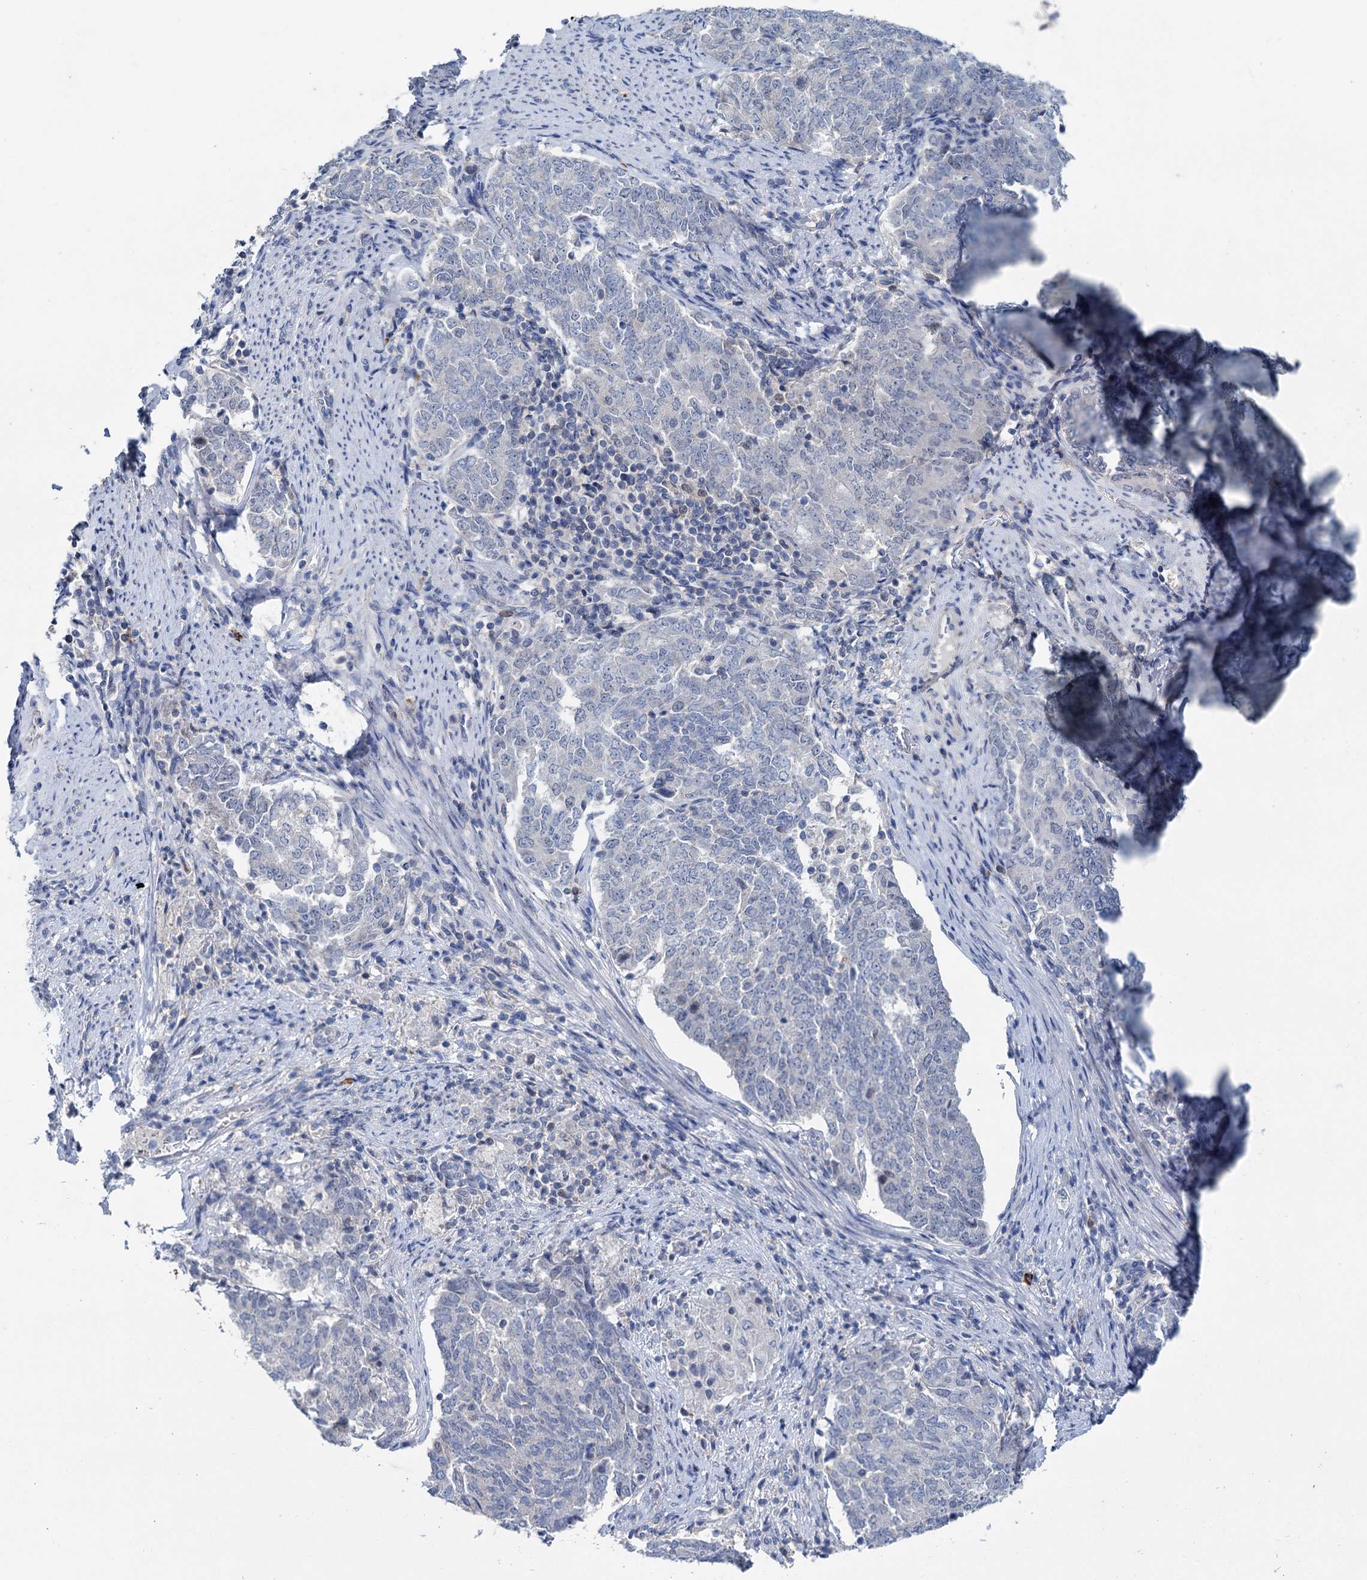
{"staining": {"intensity": "negative", "quantity": "none", "location": "none"}, "tissue": "endometrial cancer", "cell_type": "Tumor cells", "image_type": "cancer", "snomed": [{"axis": "morphology", "description": "Adenocarcinoma, NOS"}, {"axis": "topography", "description": "Endometrium"}], "caption": "An image of human endometrial adenocarcinoma is negative for staining in tumor cells.", "gene": "FAM111B", "patient": {"sex": "female", "age": 80}}